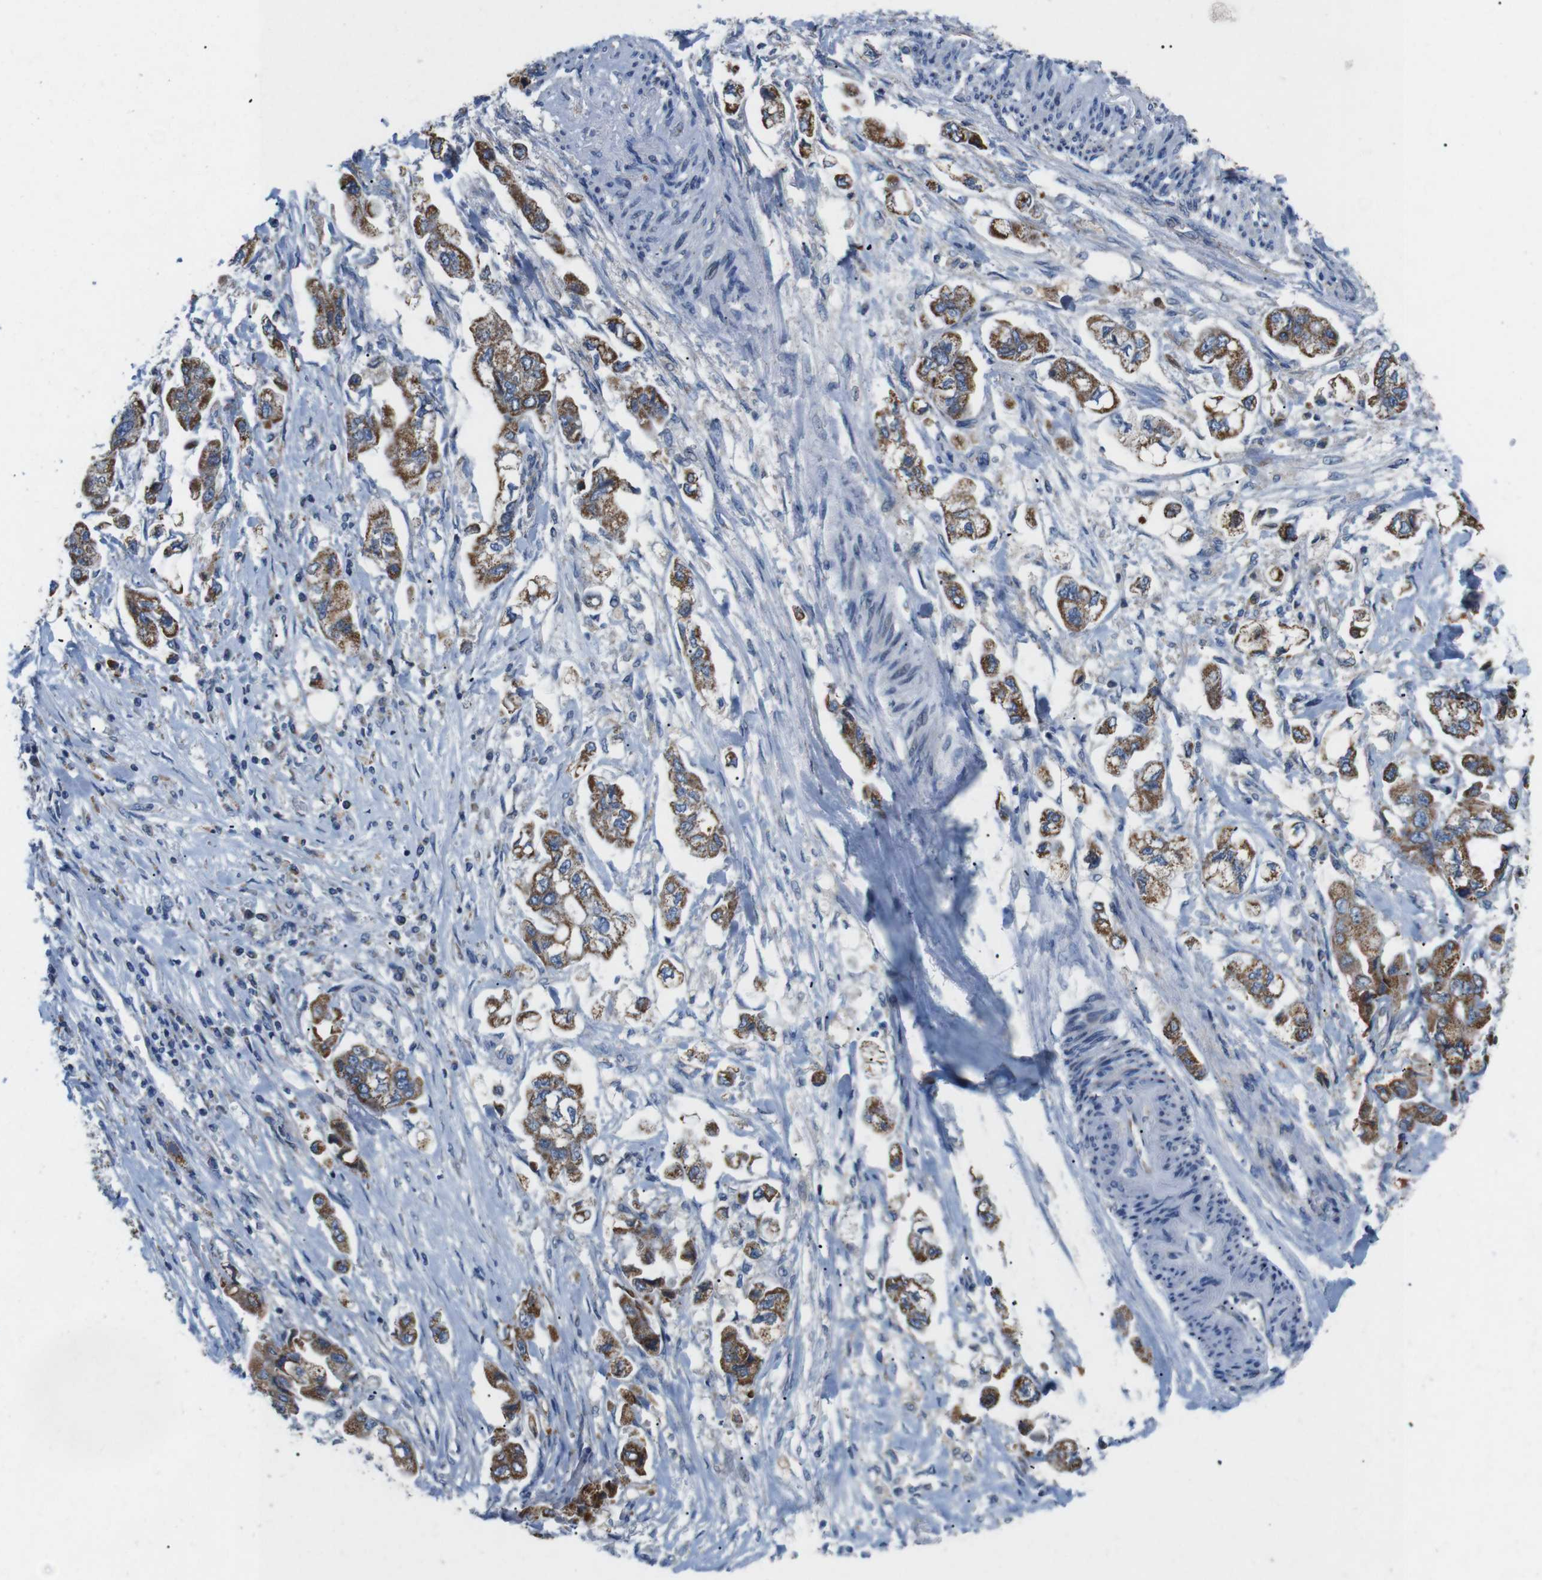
{"staining": {"intensity": "moderate", "quantity": ">75%", "location": "cytoplasmic/membranous"}, "tissue": "stomach cancer", "cell_type": "Tumor cells", "image_type": "cancer", "snomed": [{"axis": "morphology", "description": "Adenocarcinoma, NOS"}, {"axis": "topography", "description": "Stomach"}], "caption": "Moderate cytoplasmic/membranous expression for a protein is appreciated in about >75% of tumor cells of adenocarcinoma (stomach) using immunohistochemistry (IHC).", "gene": "F2RL1", "patient": {"sex": "male", "age": 62}}